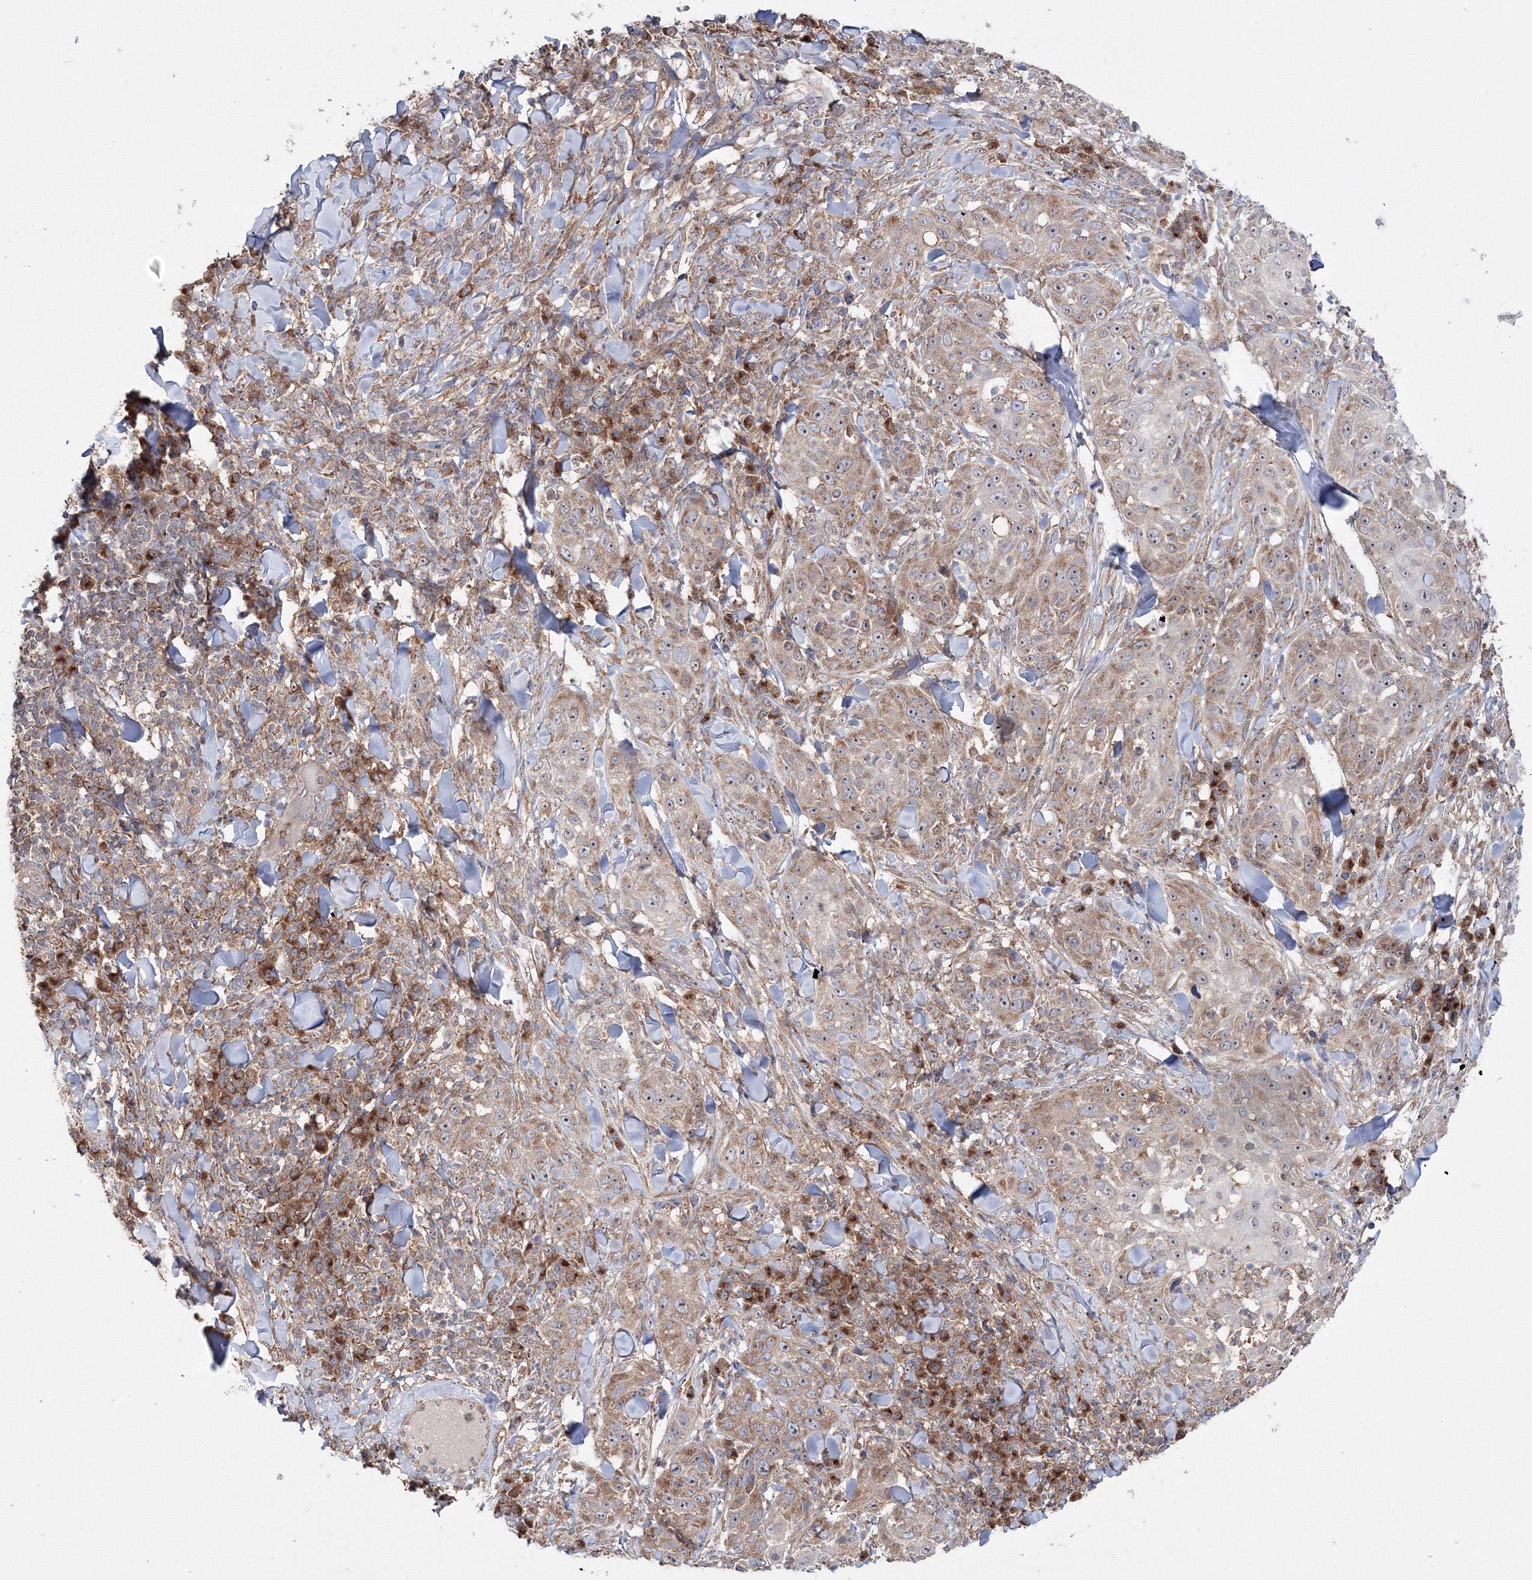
{"staining": {"intensity": "moderate", "quantity": "25%-75%", "location": "cytoplasmic/membranous,nuclear"}, "tissue": "skin cancer", "cell_type": "Tumor cells", "image_type": "cancer", "snomed": [{"axis": "morphology", "description": "Squamous cell carcinoma, NOS"}, {"axis": "topography", "description": "Skin"}], "caption": "The image demonstrates a brown stain indicating the presence of a protein in the cytoplasmic/membranous and nuclear of tumor cells in skin squamous cell carcinoma.", "gene": "PEX13", "patient": {"sex": "female", "age": 44}}